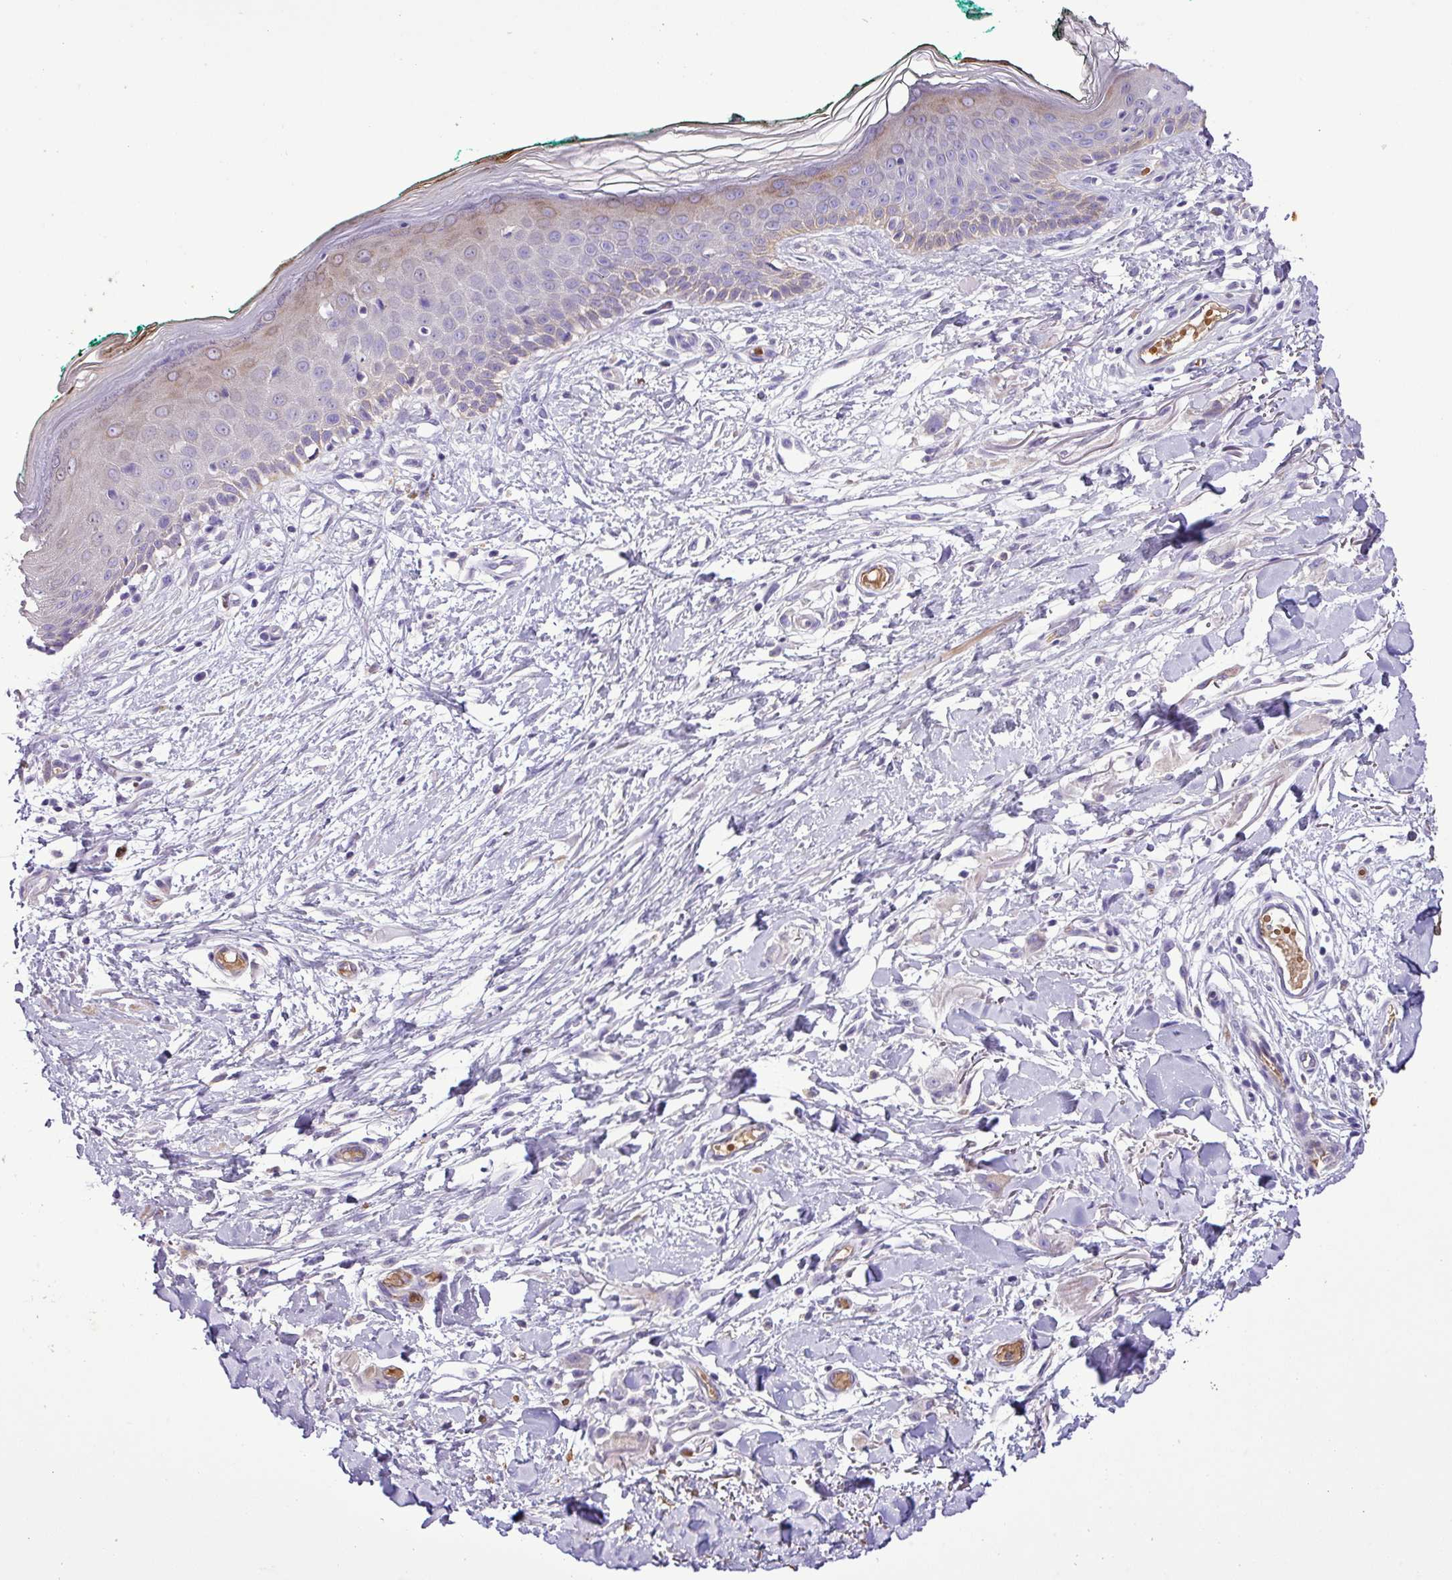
{"staining": {"intensity": "negative", "quantity": "none", "location": "none"}, "tissue": "skin", "cell_type": "Fibroblasts", "image_type": "normal", "snomed": [{"axis": "morphology", "description": "Normal tissue, NOS"}, {"axis": "morphology", "description": "Malignant melanoma, NOS"}, {"axis": "topography", "description": "Skin"}], "caption": "Human skin stained for a protein using IHC reveals no positivity in fibroblasts.", "gene": "MGAT4B", "patient": {"sex": "male", "age": 62}}